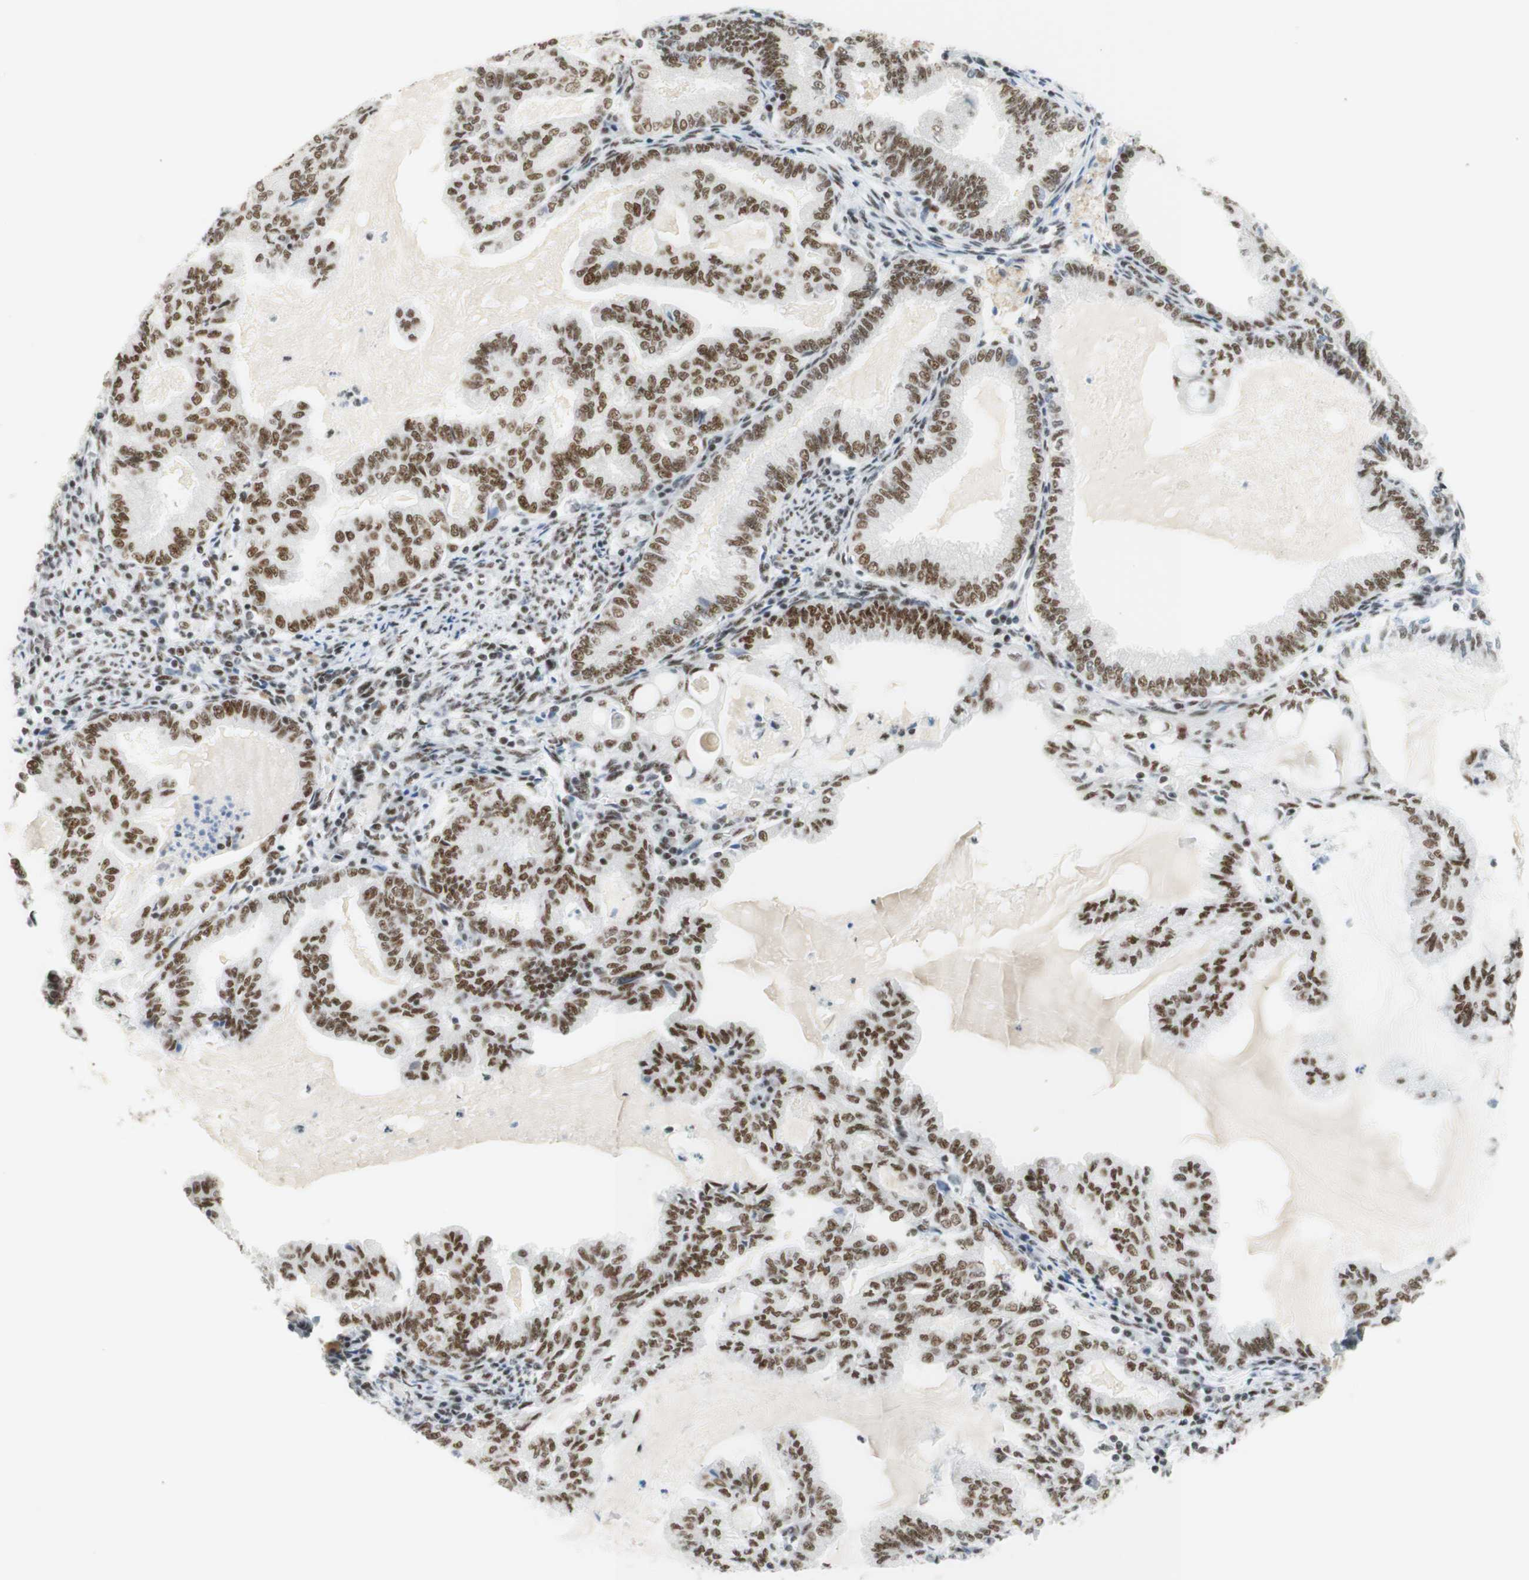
{"staining": {"intensity": "moderate", "quantity": ">75%", "location": "nuclear"}, "tissue": "endometrial cancer", "cell_type": "Tumor cells", "image_type": "cancer", "snomed": [{"axis": "morphology", "description": "Adenocarcinoma, NOS"}, {"axis": "topography", "description": "Endometrium"}], "caption": "Endometrial adenocarcinoma stained for a protein demonstrates moderate nuclear positivity in tumor cells.", "gene": "RNF20", "patient": {"sex": "female", "age": 86}}